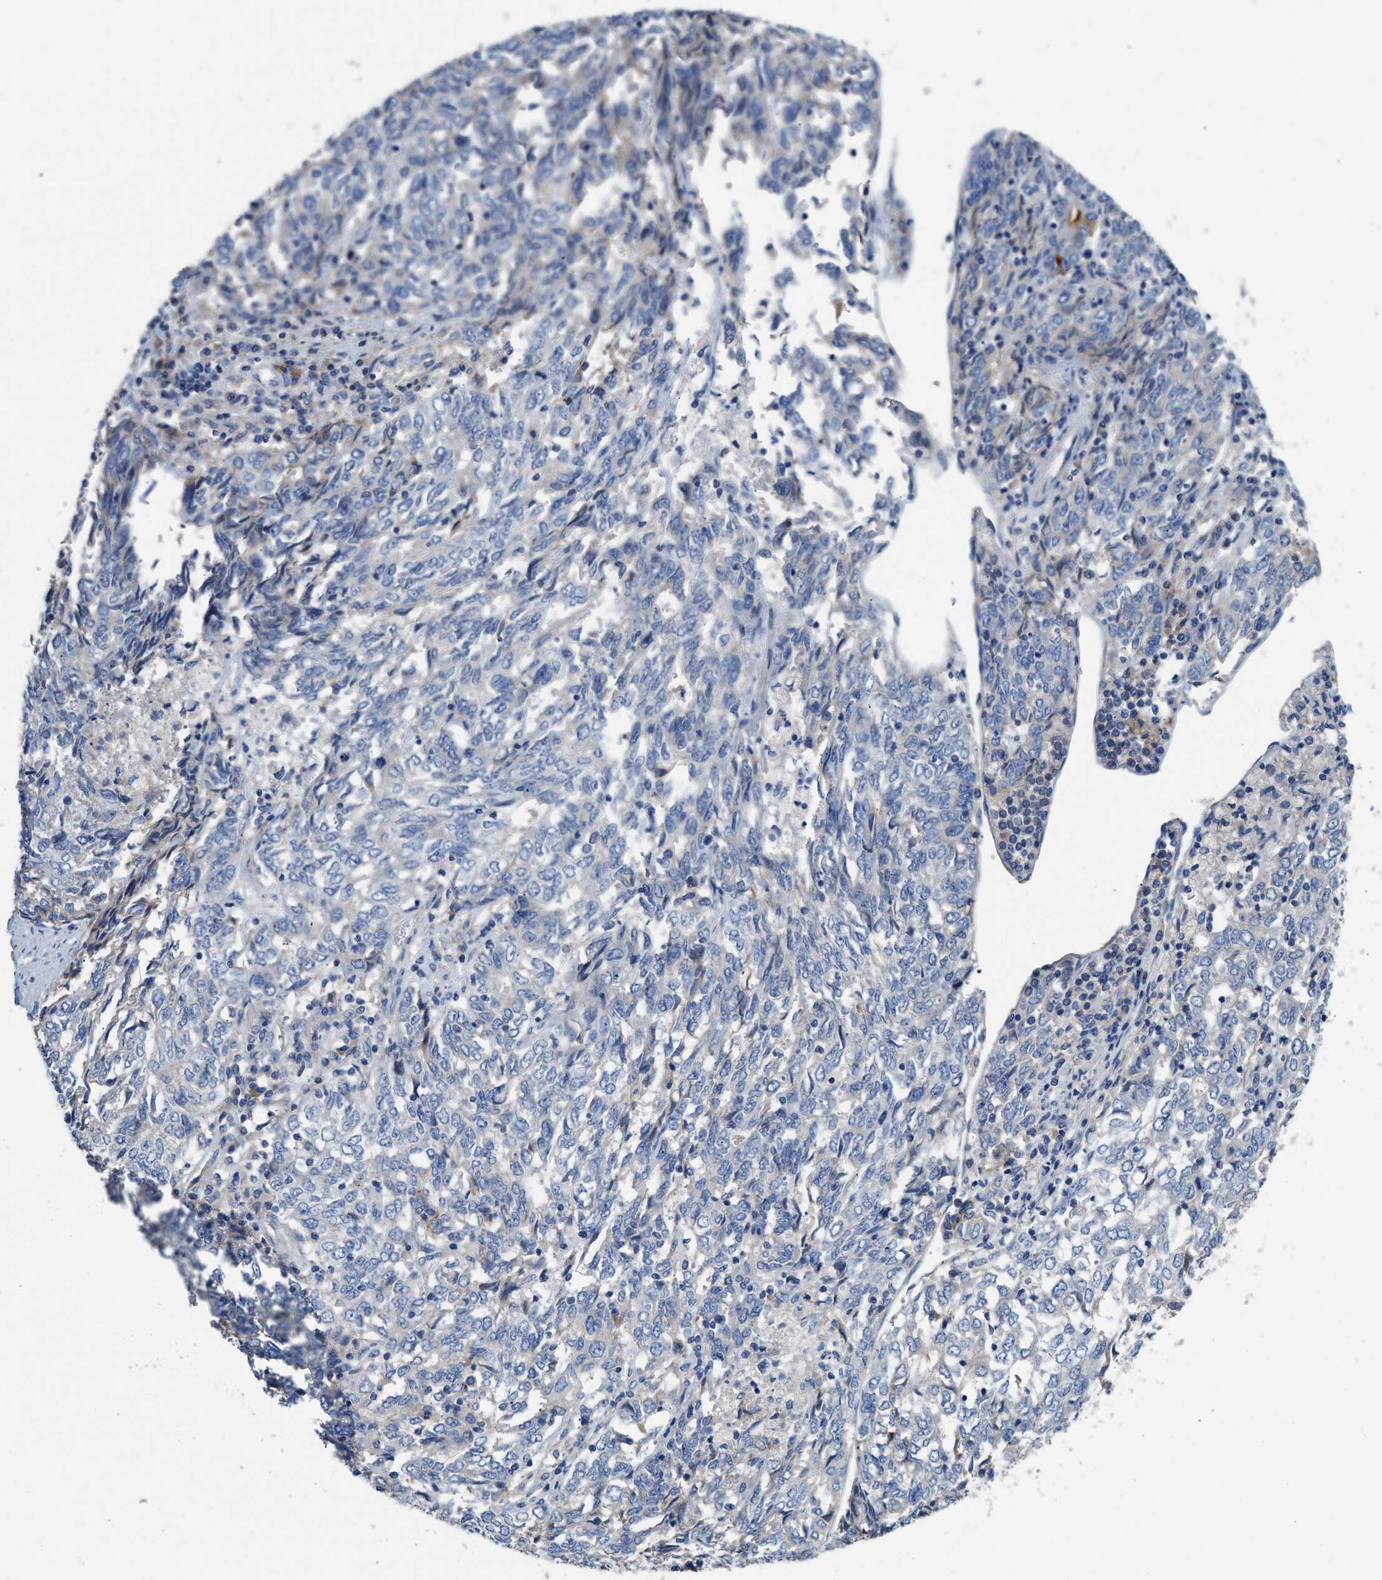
{"staining": {"intensity": "negative", "quantity": "none", "location": "none"}, "tissue": "endometrial cancer", "cell_type": "Tumor cells", "image_type": "cancer", "snomed": [{"axis": "morphology", "description": "Adenocarcinoma, NOS"}, {"axis": "topography", "description": "Endometrium"}], "caption": "Endometrial adenocarcinoma was stained to show a protein in brown. There is no significant positivity in tumor cells. Nuclei are stained in blue.", "gene": "C1S", "patient": {"sex": "female", "age": 80}}